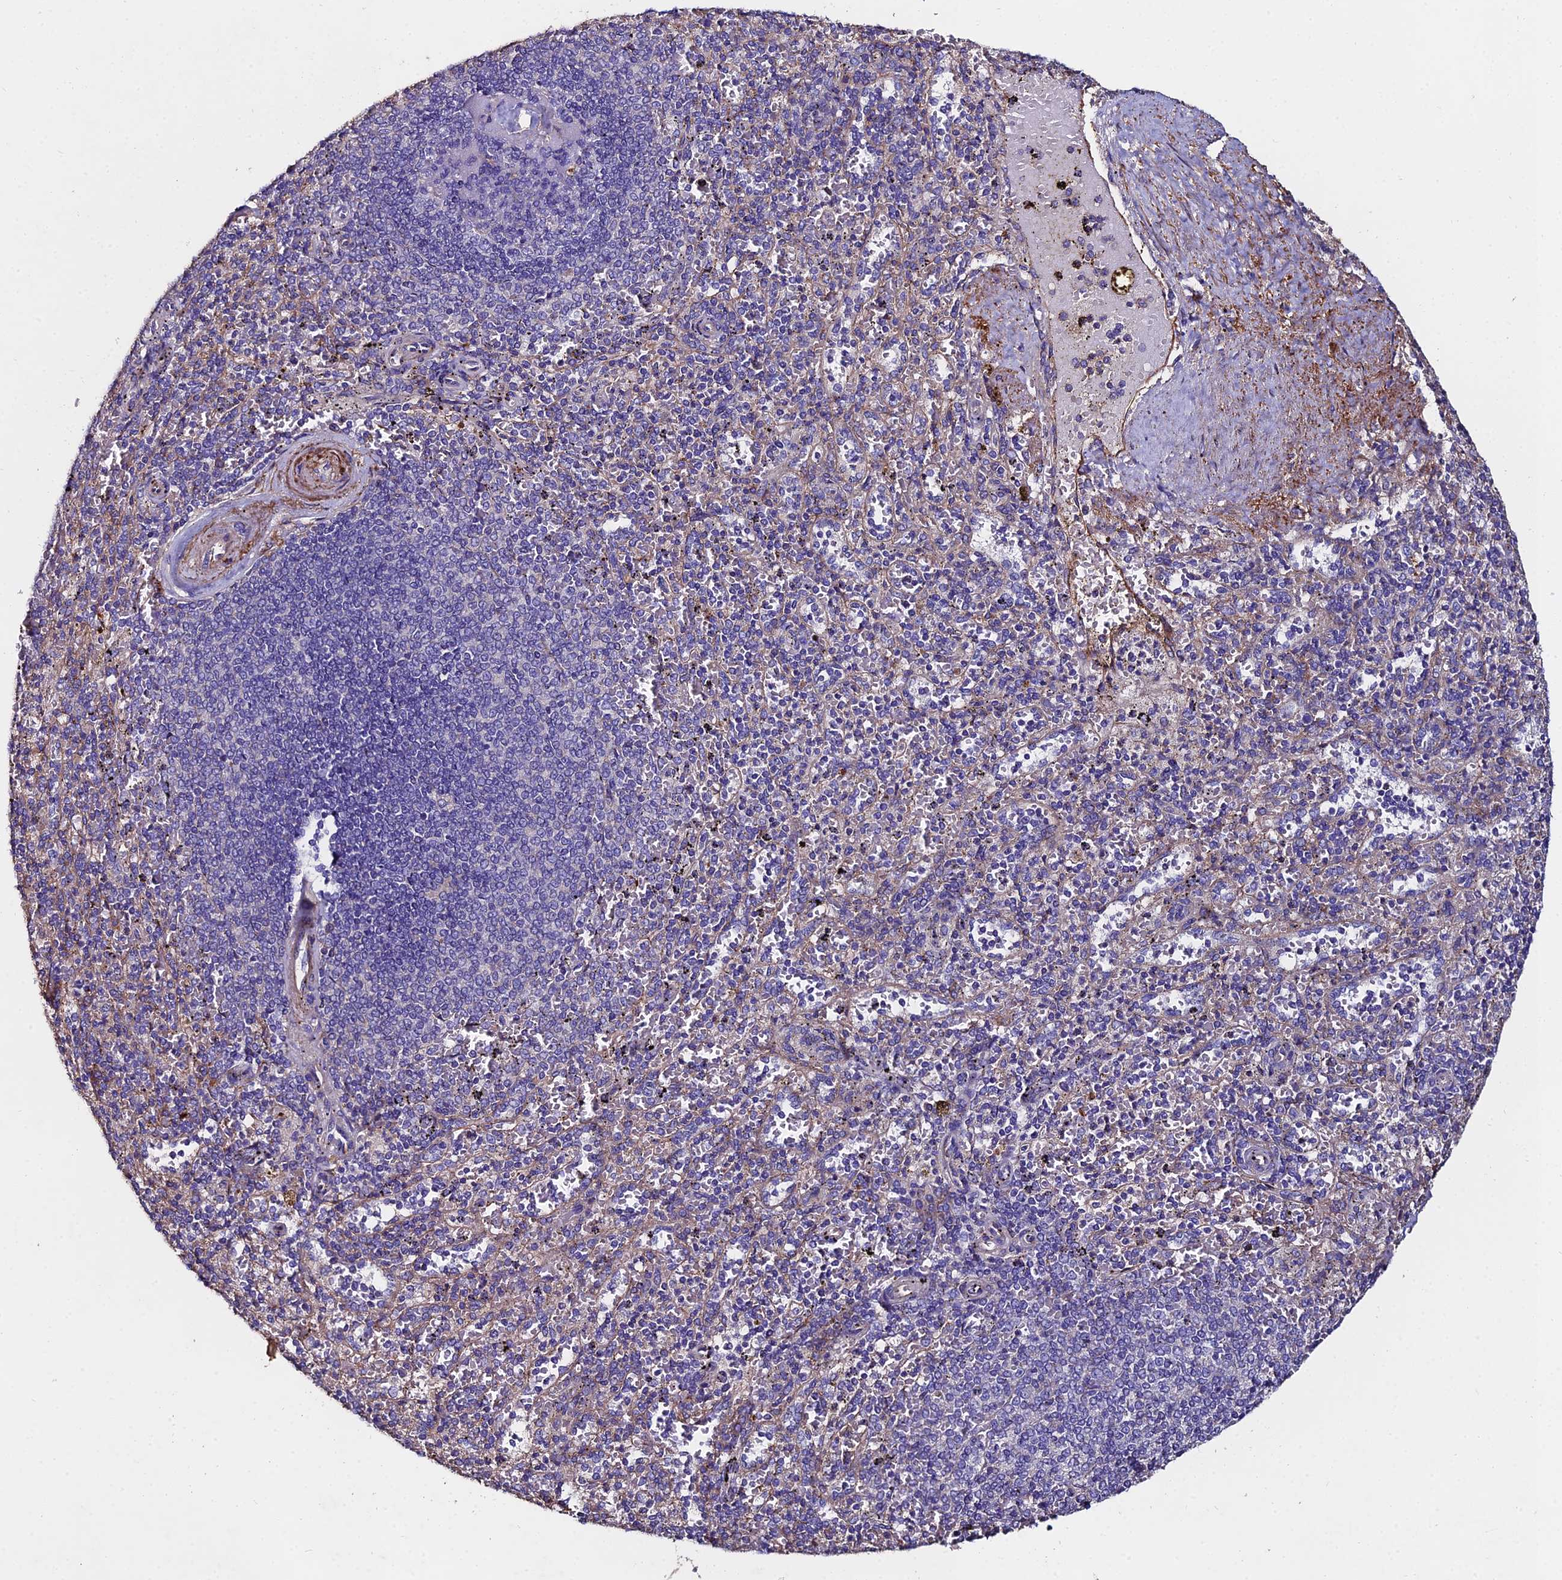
{"staining": {"intensity": "weak", "quantity": "<25%", "location": "cytoplasmic/membranous"}, "tissue": "spleen", "cell_type": "Cells in red pulp", "image_type": "normal", "snomed": [{"axis": "morphology", "description": "Normal tissue, NOS"}, {"axis": "topography", "description": "Spleen"}], "caption": "Spleen stained for a protein using IHC exhibits no expression cells in red pulp.", "gene": "C6", "patient": {"sex": "male", "age": 82}}